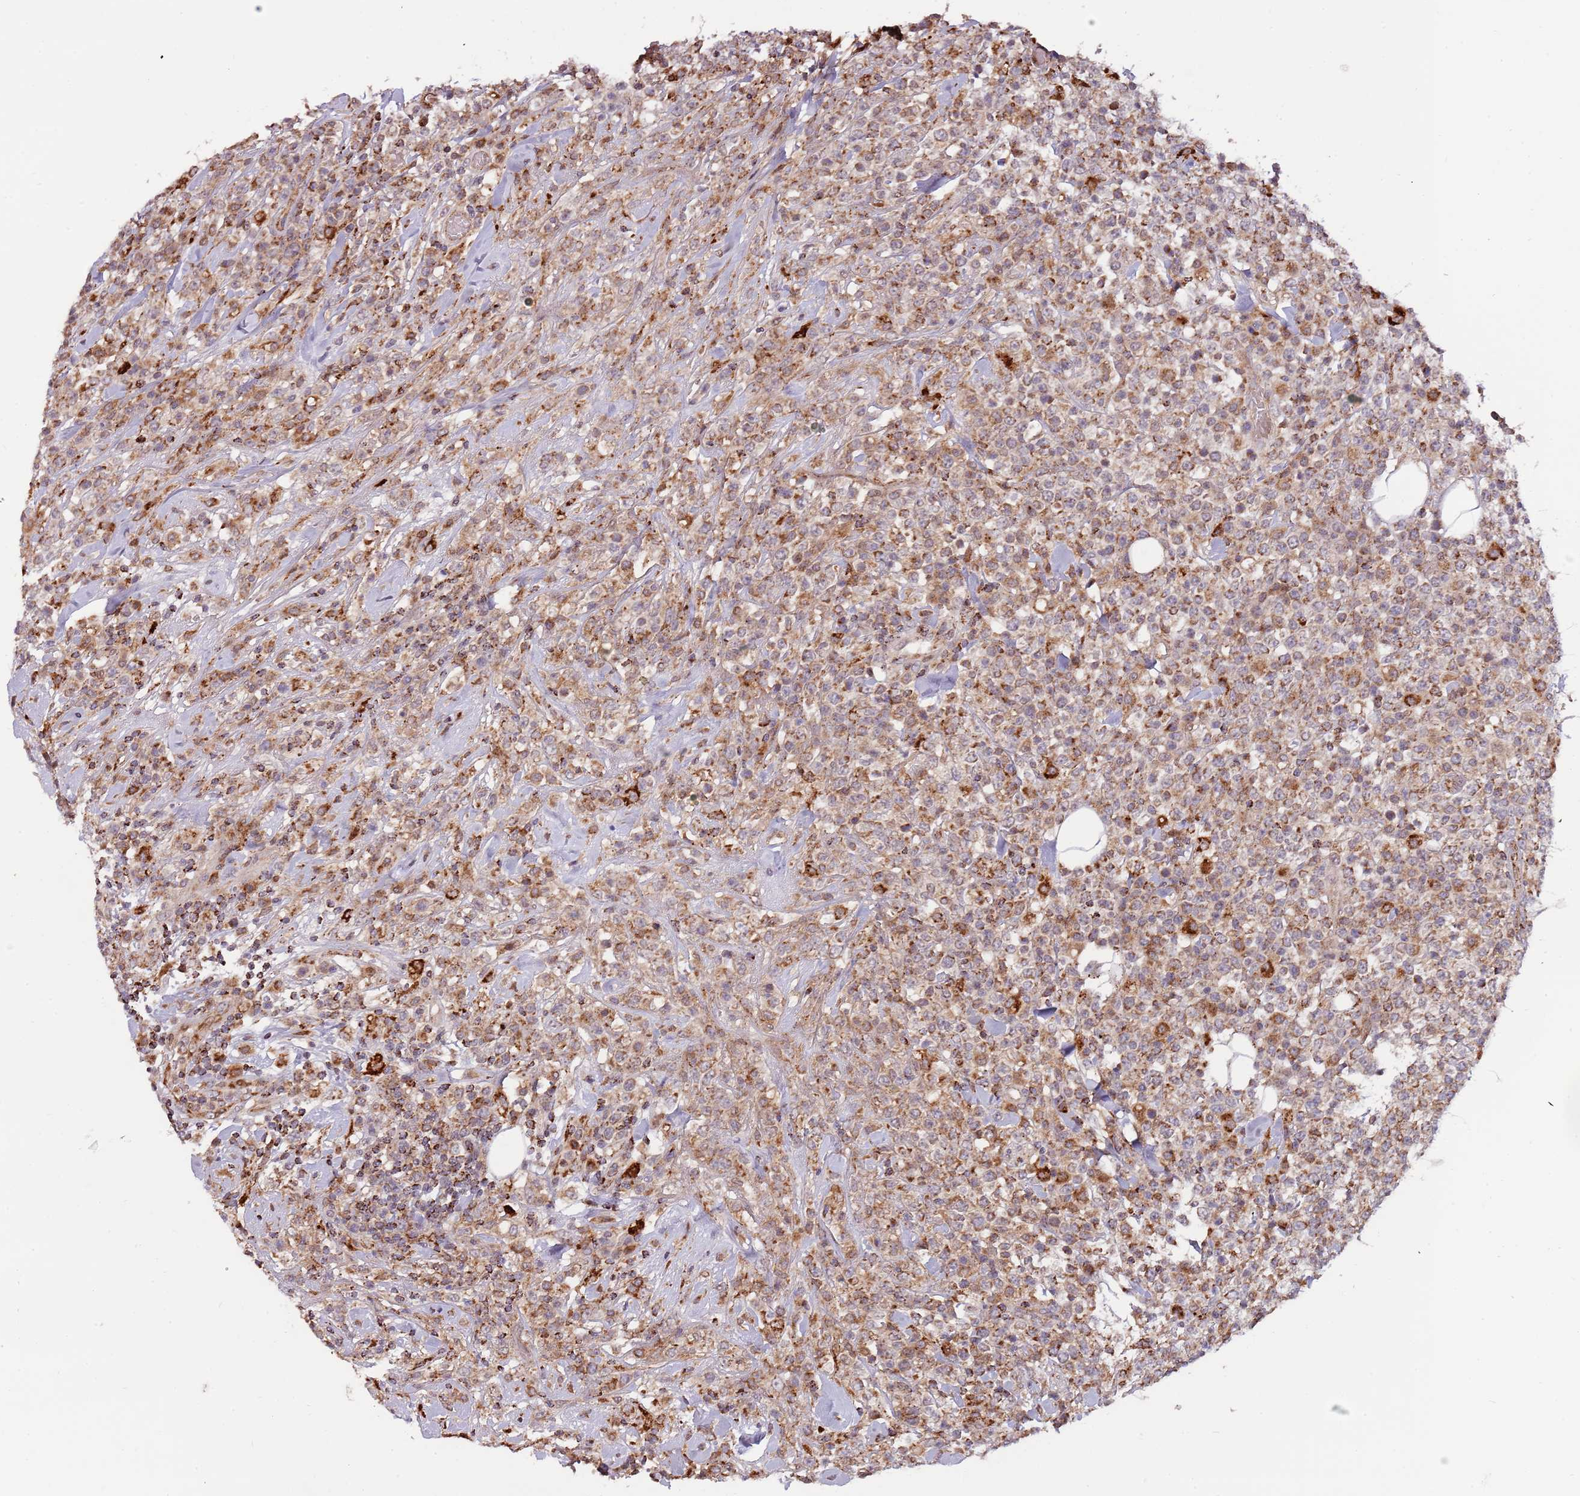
{"staining": {"intensity": "moderate", "quantity": ">75%", "location": "cytoplasmic/membranous"}, "tissue": "lymphoma", "cell_type": "Tumor cells", "image_type": "cancer", "snomed": [{"axis": "morphology", "description": "Malignant lymphoma, non-Hodgkin's type, High grade"}, {"axis": "topography", "description": "Colon"}], "caption": "This is a micrograph of immunohistochemistry staining of malignant lymphoma, non-Hodgkin's type (high-grade), which shows moderate staining in the cytoplasmic/membranous of tumor cells.", "gene": "ULK3", "patient": {"sex": "female", "age": 53}}